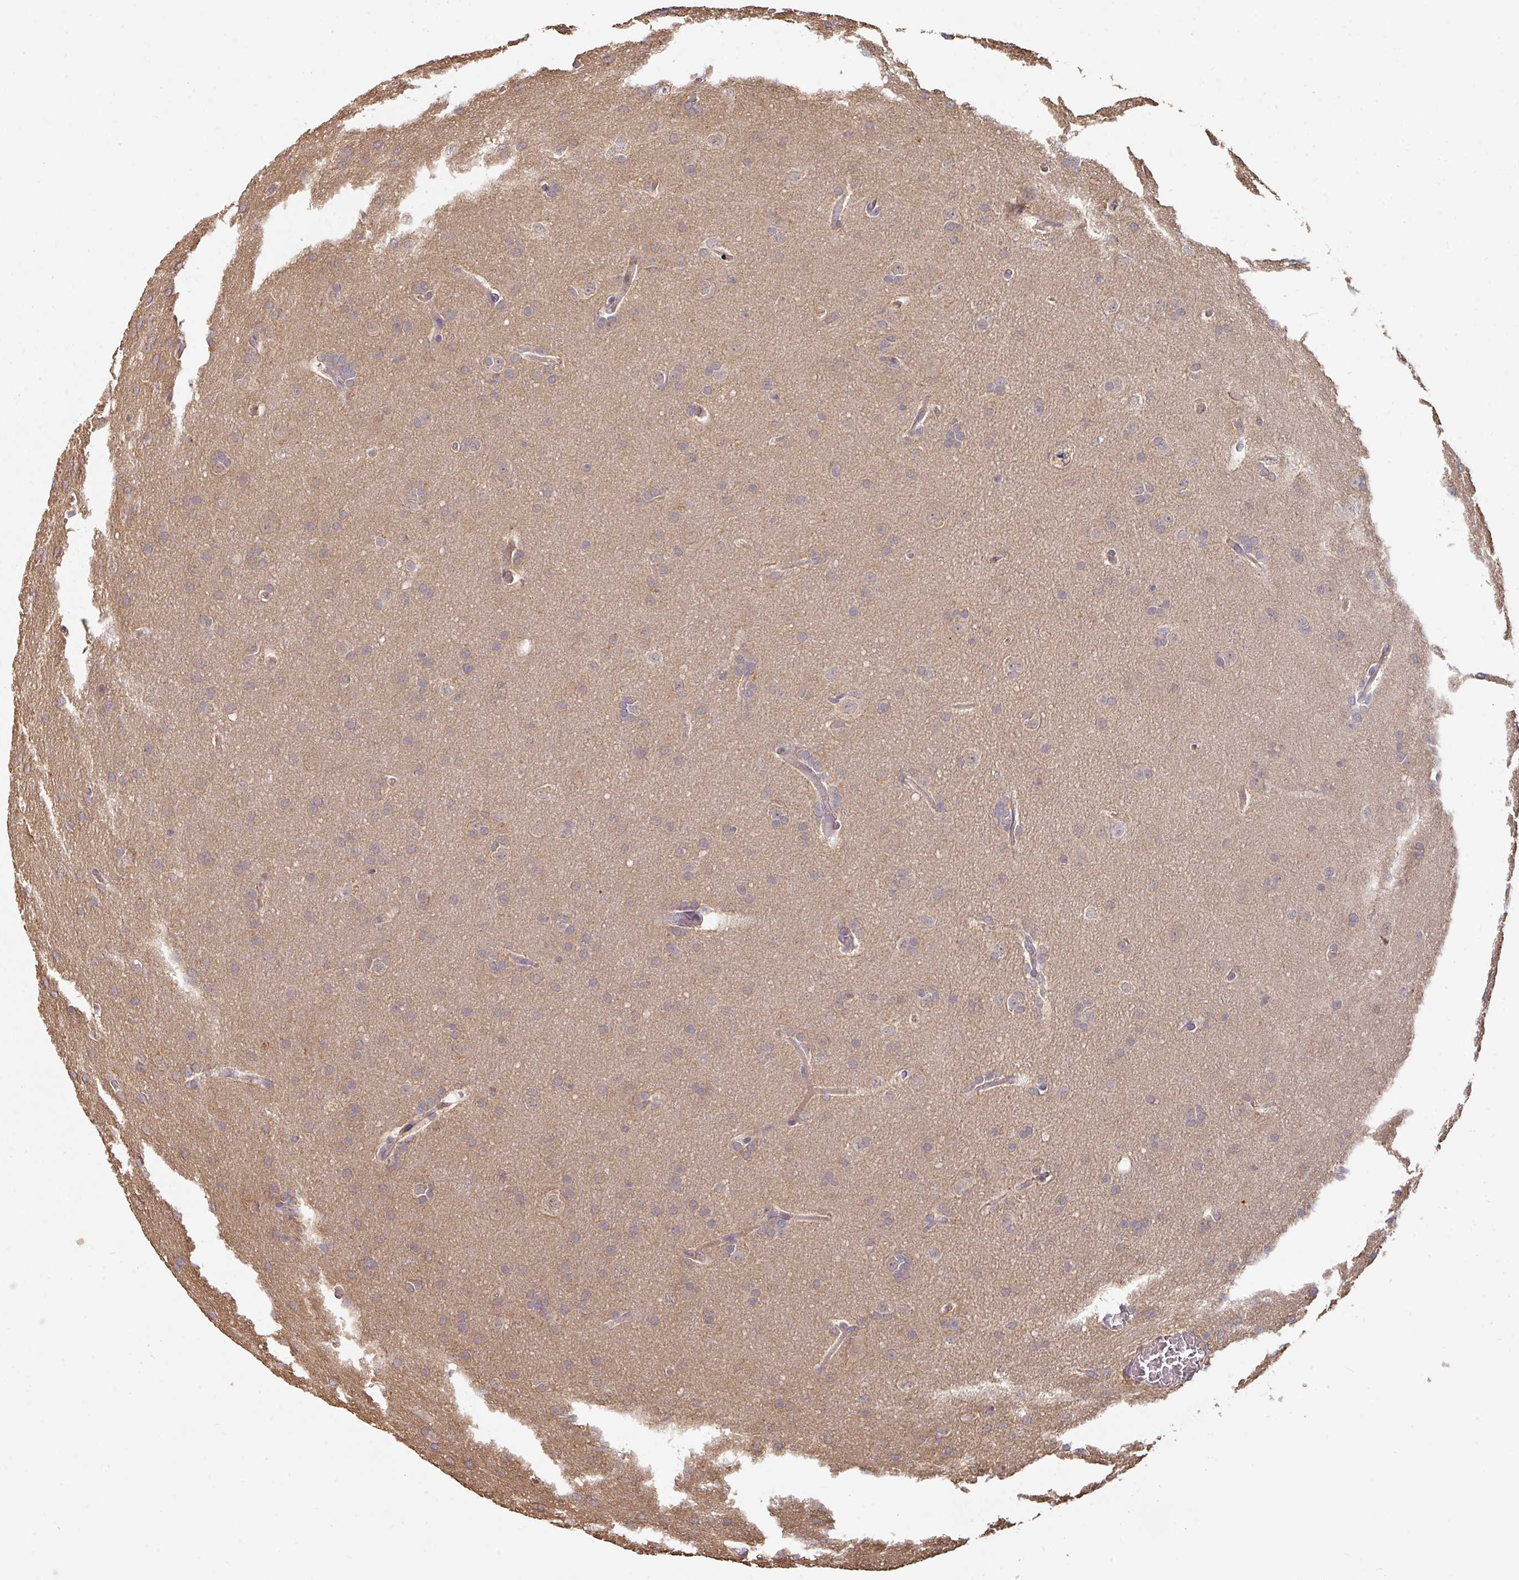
{"staining": {"intensity": "weak", "quantity": "<25%", "location": "cytoplasmic/membranous"}, "tissue": "glioma", "cell_type": "Tumor cells", "image_type": "cancer", "snomed": [{"axis": "morphology", "description": "Glioma, malignant, Low grade"}, {"axis": "topography", "description": "Brain"}], "caption": "Immunohistochemistry (IHC) histopathology image of neoplastic tissue: glioma stained with DAB (3,3'-diaminobenzidine) demonstrates no significant protein staining in tumor cells. (DAB immunohistochemistry (IHC) visualized using brightfield microscopy, high magnification).", "gene": "ACVR2B", "patient": {"sex": "female", "age": 32}}